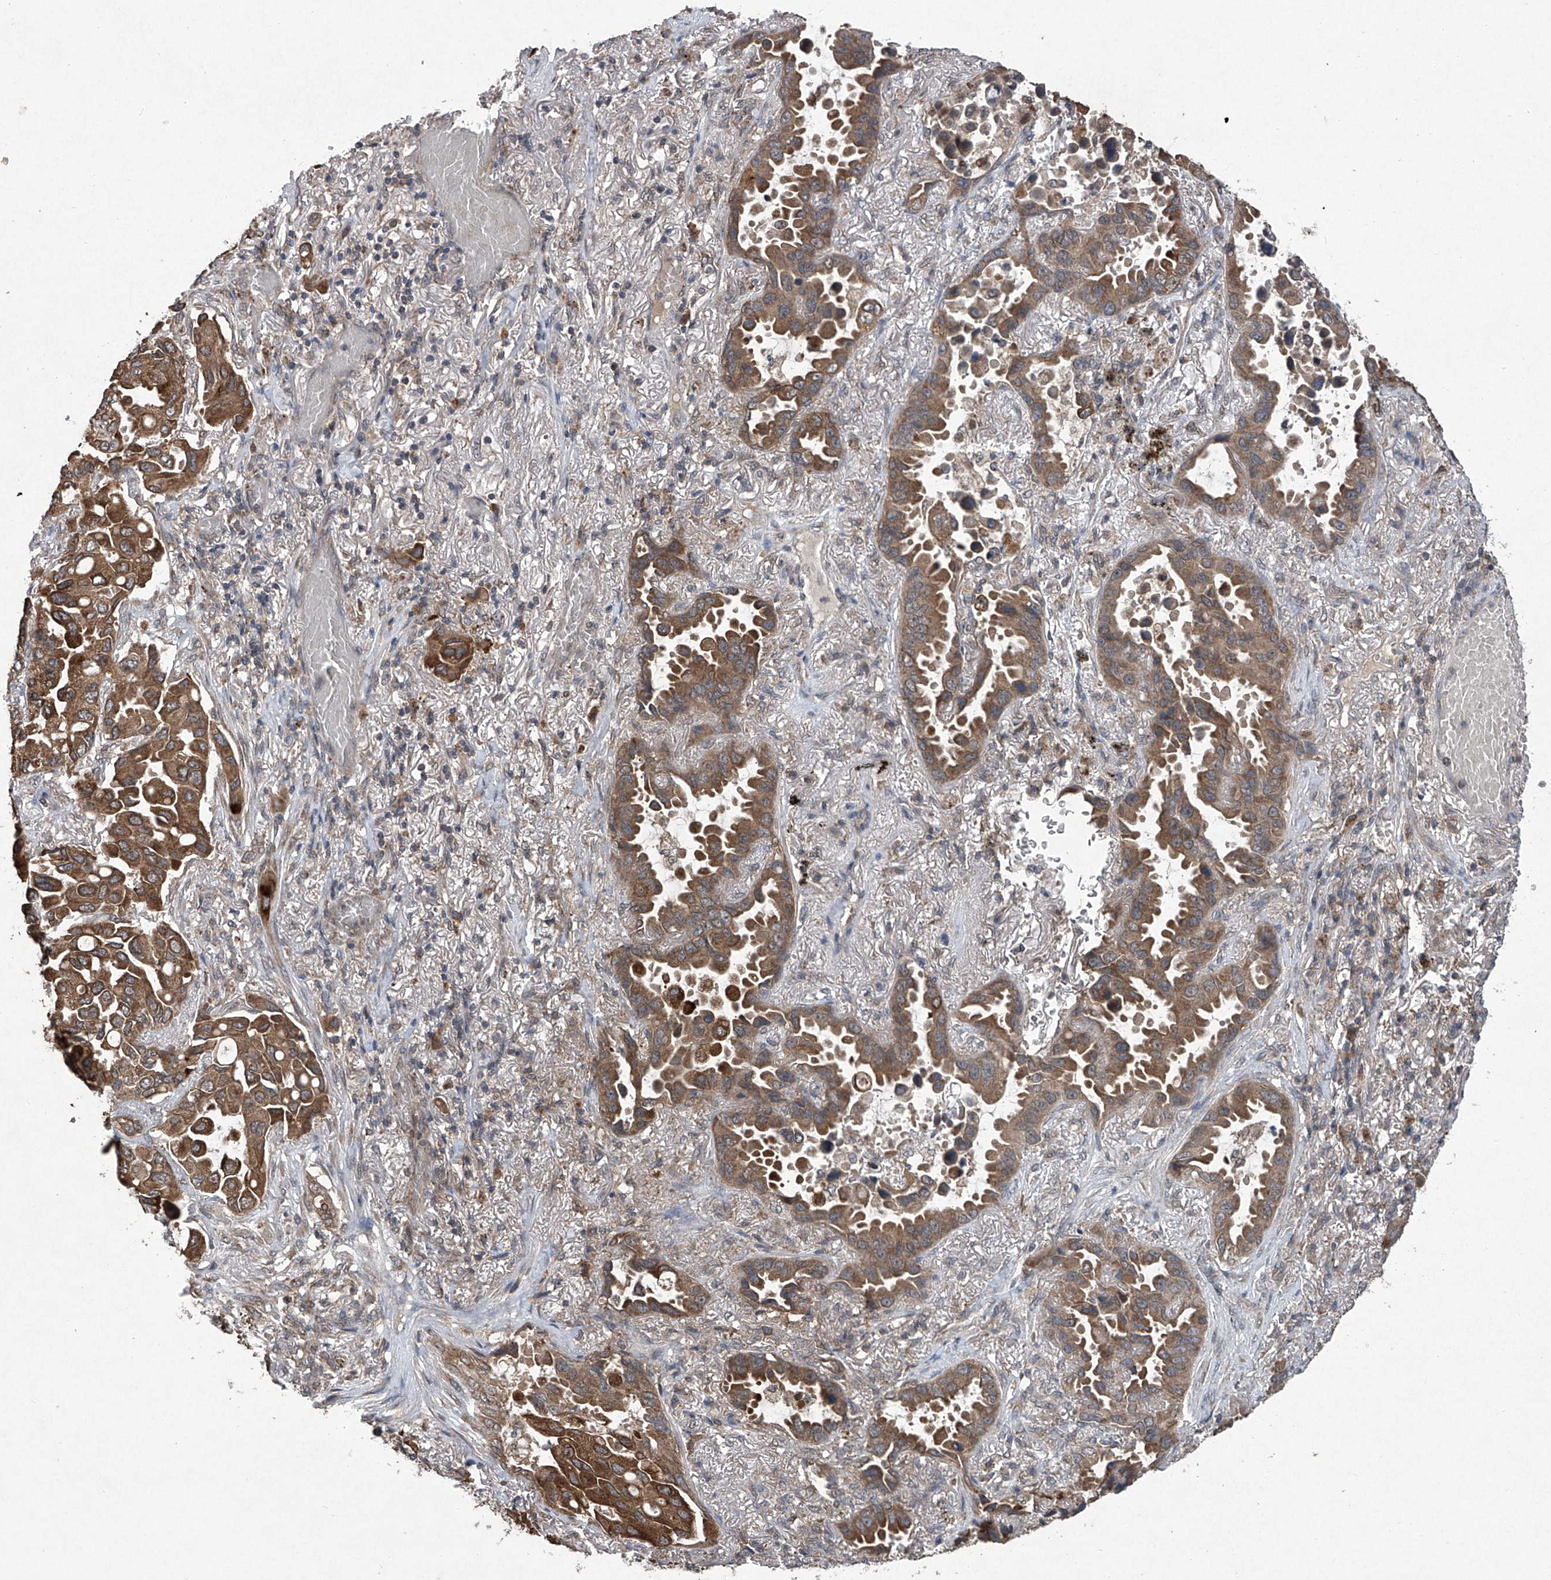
{"staining": {"intensity": "moderate", "quantity": ">75%", "location": "cytoplasmic/membranous"}, "tissue": "lung cancer", "cell_type": "Tumor cells", "image_type": "cancer", "snomed": [{"axis": "morphology", "description": "Adenocarcinoma, NOS"}, {"axis": "topography", "description": "Lung"}], "caption": "Lung cancer (adenocarcinoma) stained with immunohistochemistry demonstrates moderate cytoplasmic/membranous positivity in about >75% of tumor cells.", "gene": "SUMF2", "patient": {"sex": "male", "age": 64}}